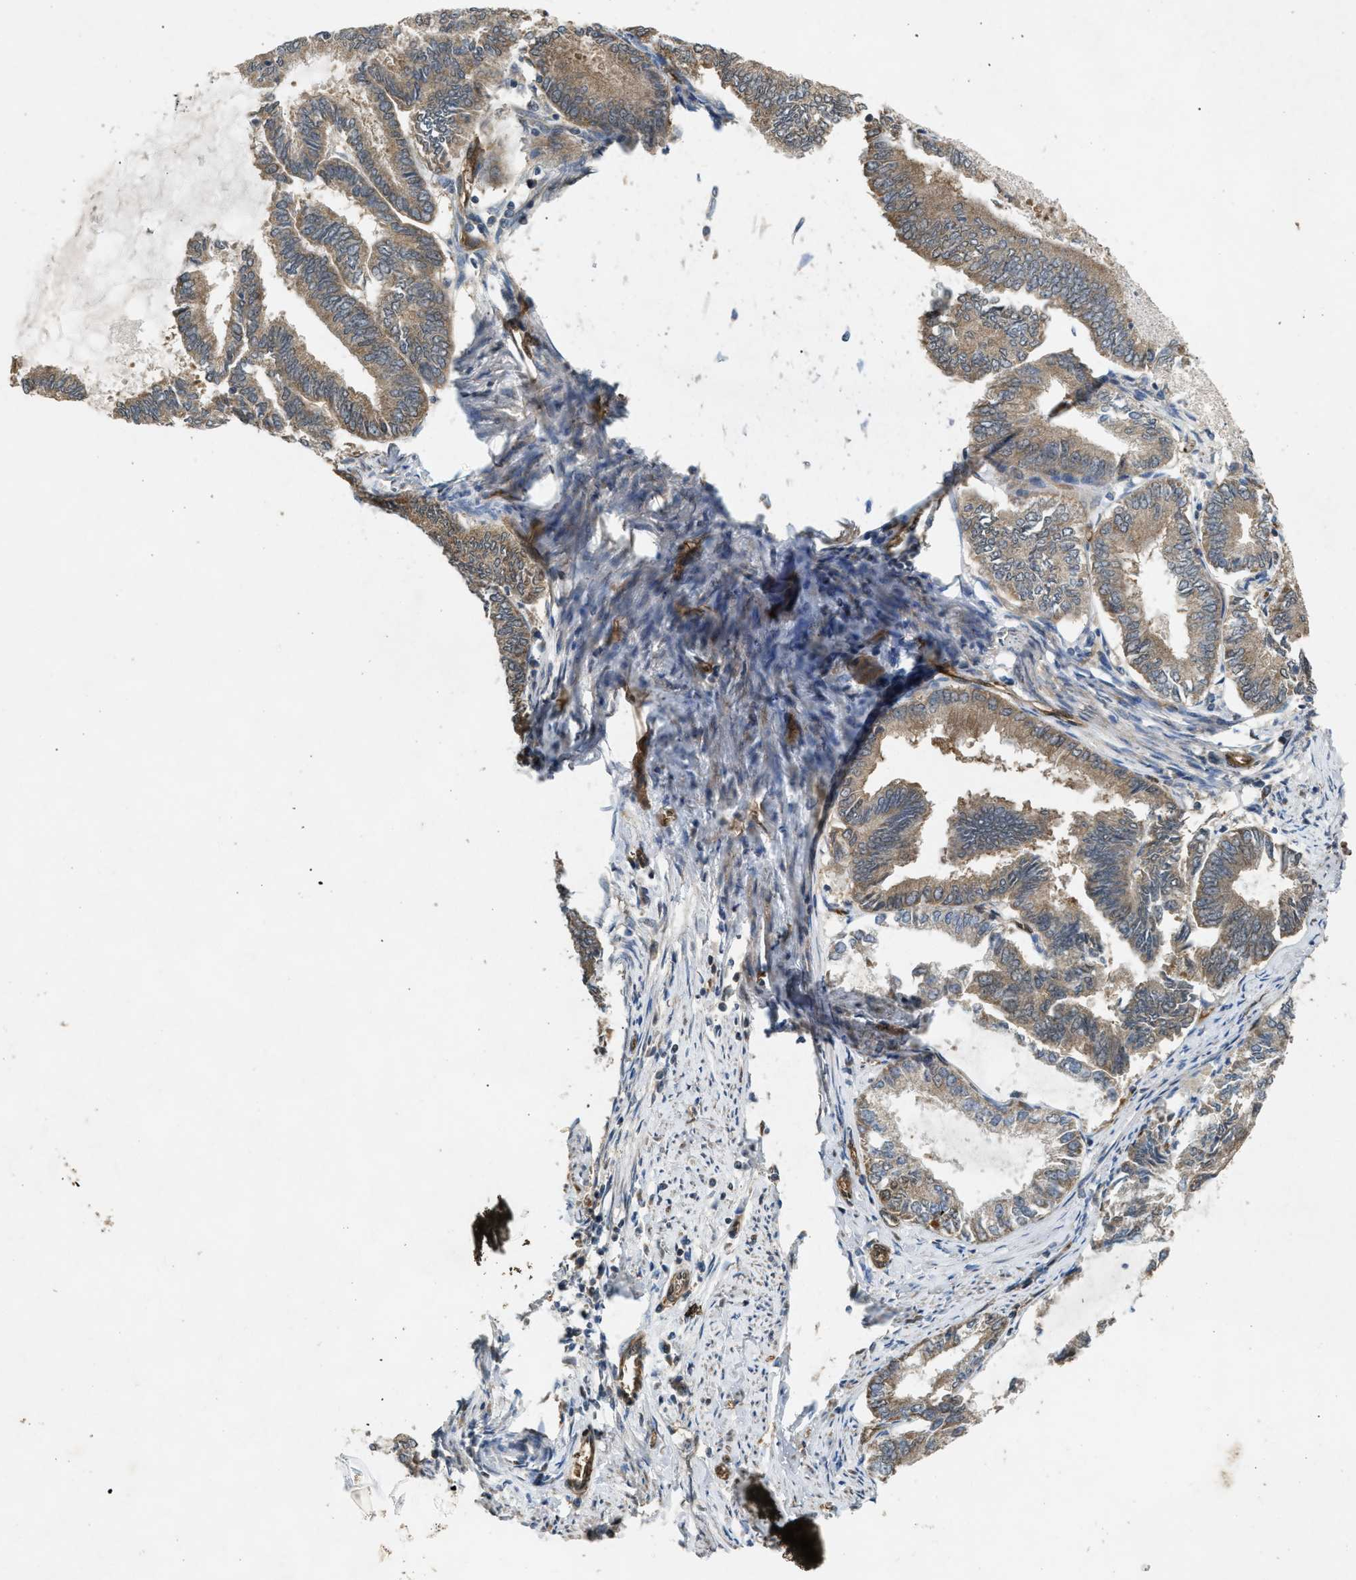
{"staining": {"intensity": "moderate", "quantity": ">75%", "location": "cytoplasmic/membranous"}, "tissue": "endometrial cancer", "cell_type": "Tumor cells", "image_type": "cancer", "snomed": [{"axis": "morphology", "description": "Adenocarcinoma, NOS"}, {"axis": "topography", "description": "Endometrium"}], "caption": "High-magnification brightfield microscopy of endometrial cancer stained with DAB (3,3'-diaminobenzidine) (brown) and counterstained with hematoxylin (blue). tumor cells exhibit moderate cytoplasmic/membranous positivity is identified in about>75% of cells.", "gene": "BAG3", "patient": {"sex": "female", "age": 86}}